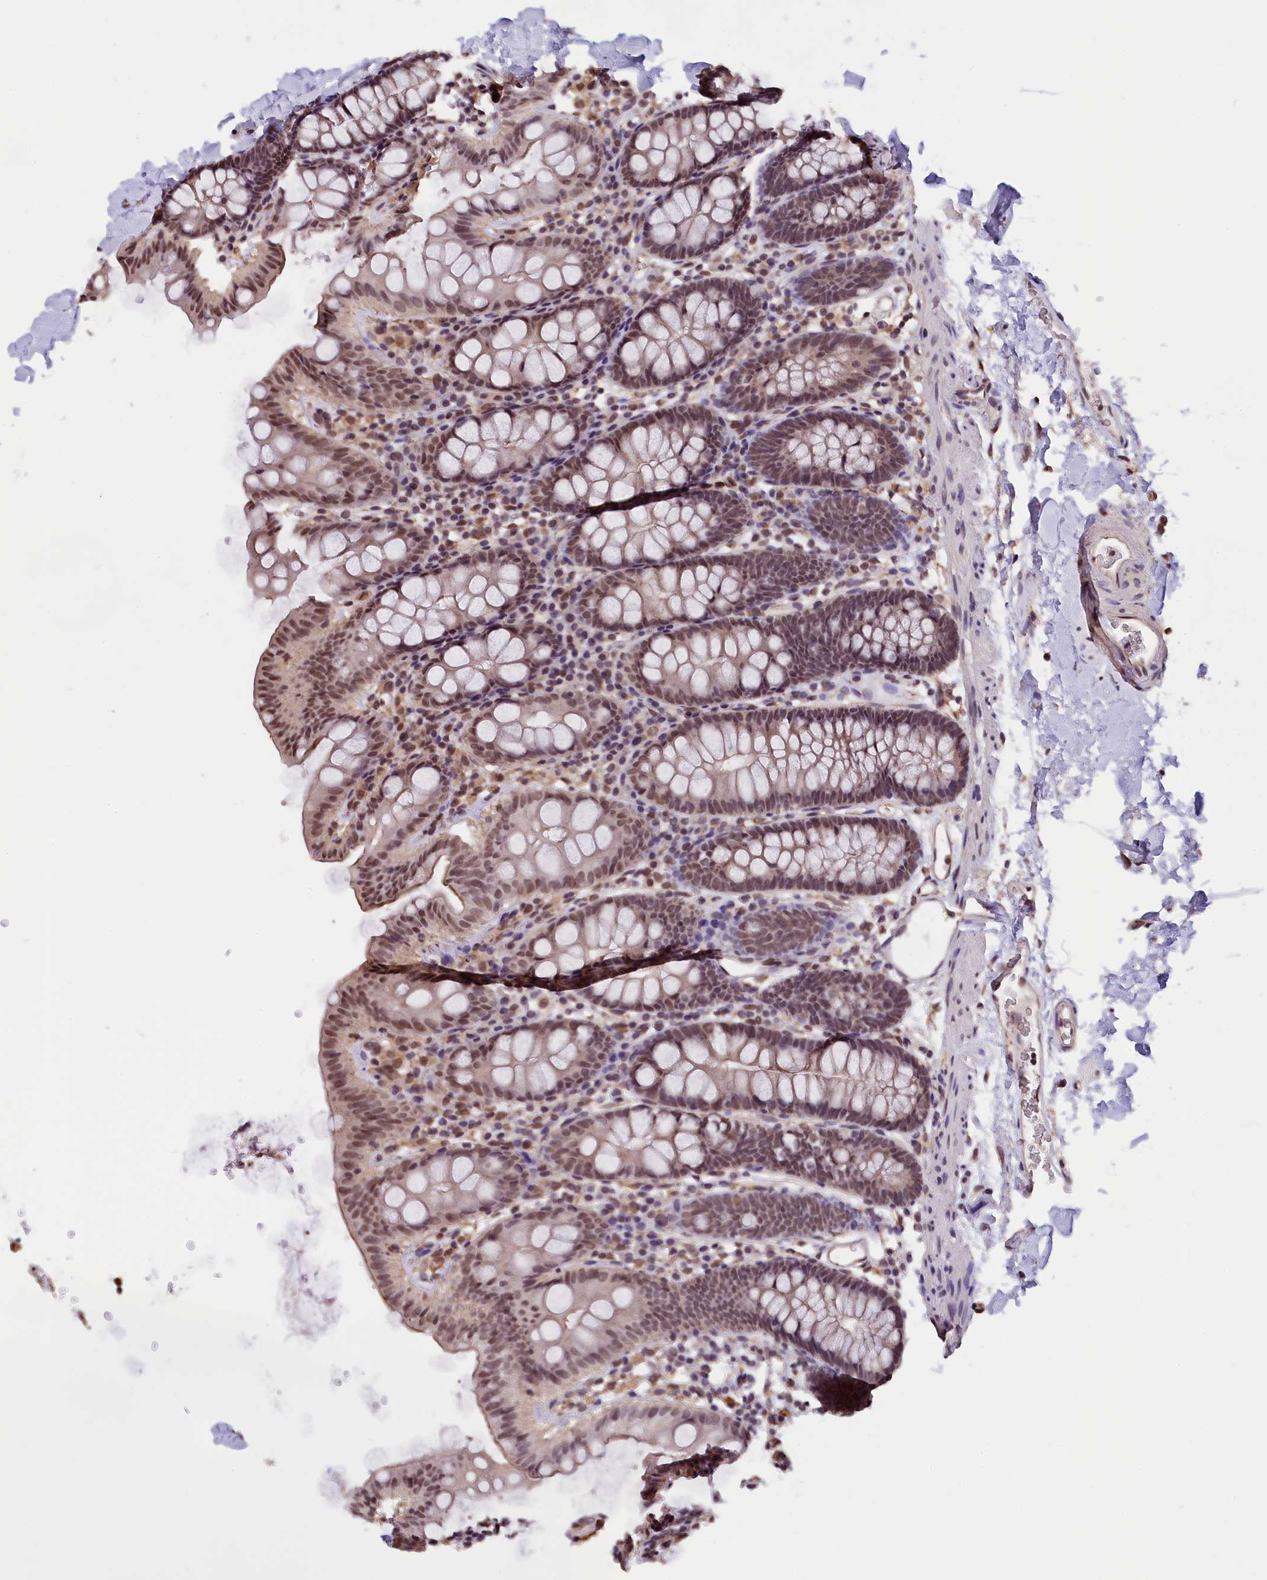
{"staining": {"intensity": "weak", "quantity": ">75%", "location": "cytoplasmic/membranous,nuclear"}, "tissue": "colon", "cell_type": "Endothelial cells", "image_type": "normal", "snomed": [{"axis": "morphology", "description": "Normal tissue, NOS"}, {"axis": "topography", "description": "Colon"}], "caption": "A brown stain highlights weak cytoplasmic/membranous,nuclear positivity of a protein in endothelial cells of benign colon. The staining is performed using DAB brown chromogen to label protein expression. The nuclei are counter-stained blue using hematoxylin.", "gene": "ZC3H4", "patient": {"sex": "male", "age": 75}}